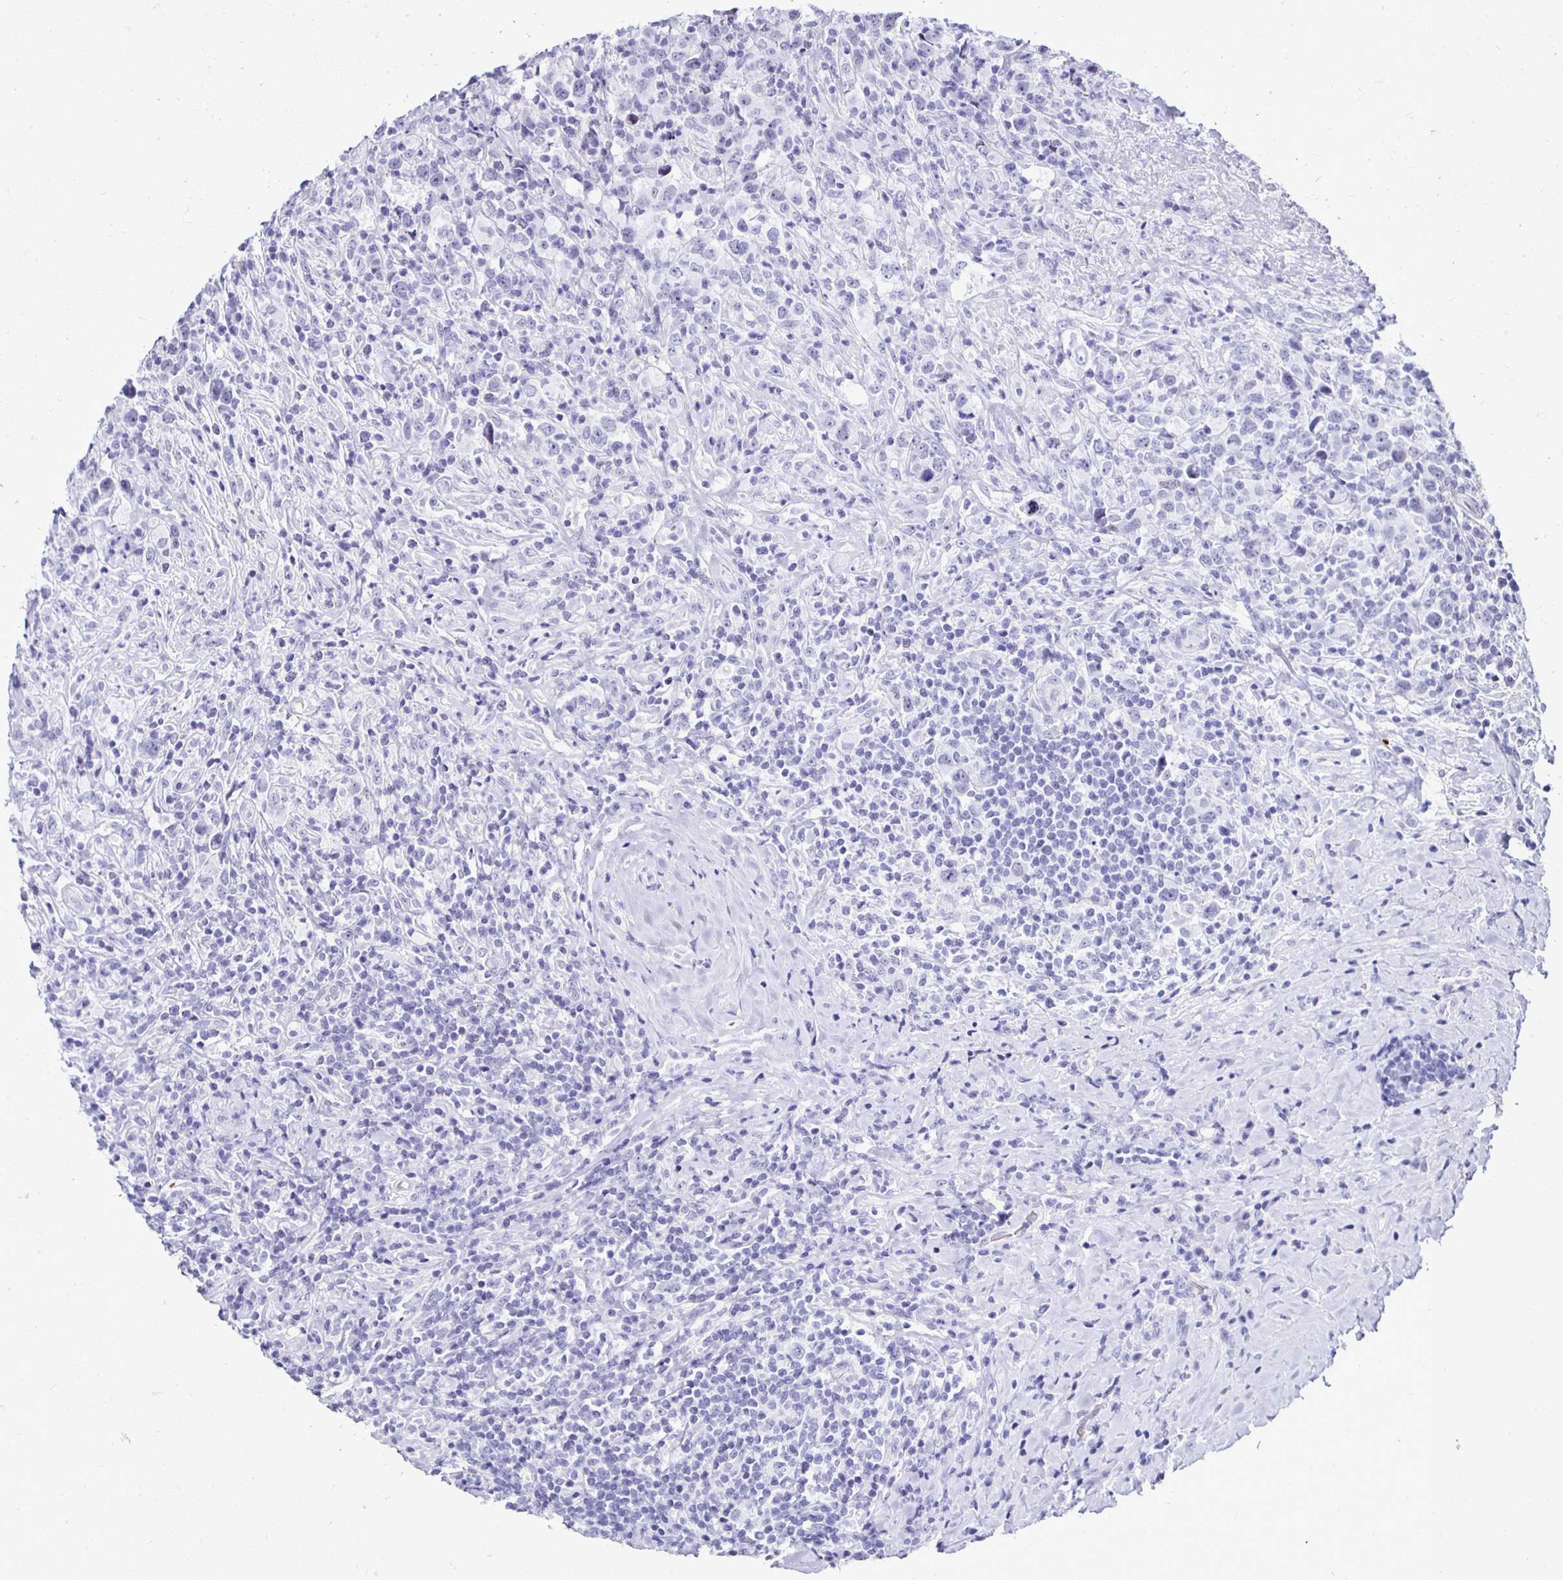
{"staining": {"intensity": "negative", "quantity": "none", "location": "none"}, "tissue": "lymphoma", "cell_type": "Tumor cells", "image_type": "cancer", "snomed": [{"axis": "morphology", "description": "Hodgkin's disease, NOS"}, {"axis": "topography", "description": "Lymph node"}], "caption": "Immunohistochemistry (IHC) image of neoplastic tissue: human Hodgkin's disease stained with DAB (3,3'-diaminobenzidine) demonstrates no significant protein positivity in tumor cells. (Brightfield microscopy of DAB immunohistochemistry (IHC) at high magnification).", "gene": "RHBDL3", "patient": {"sex": "female", "age": 18}}